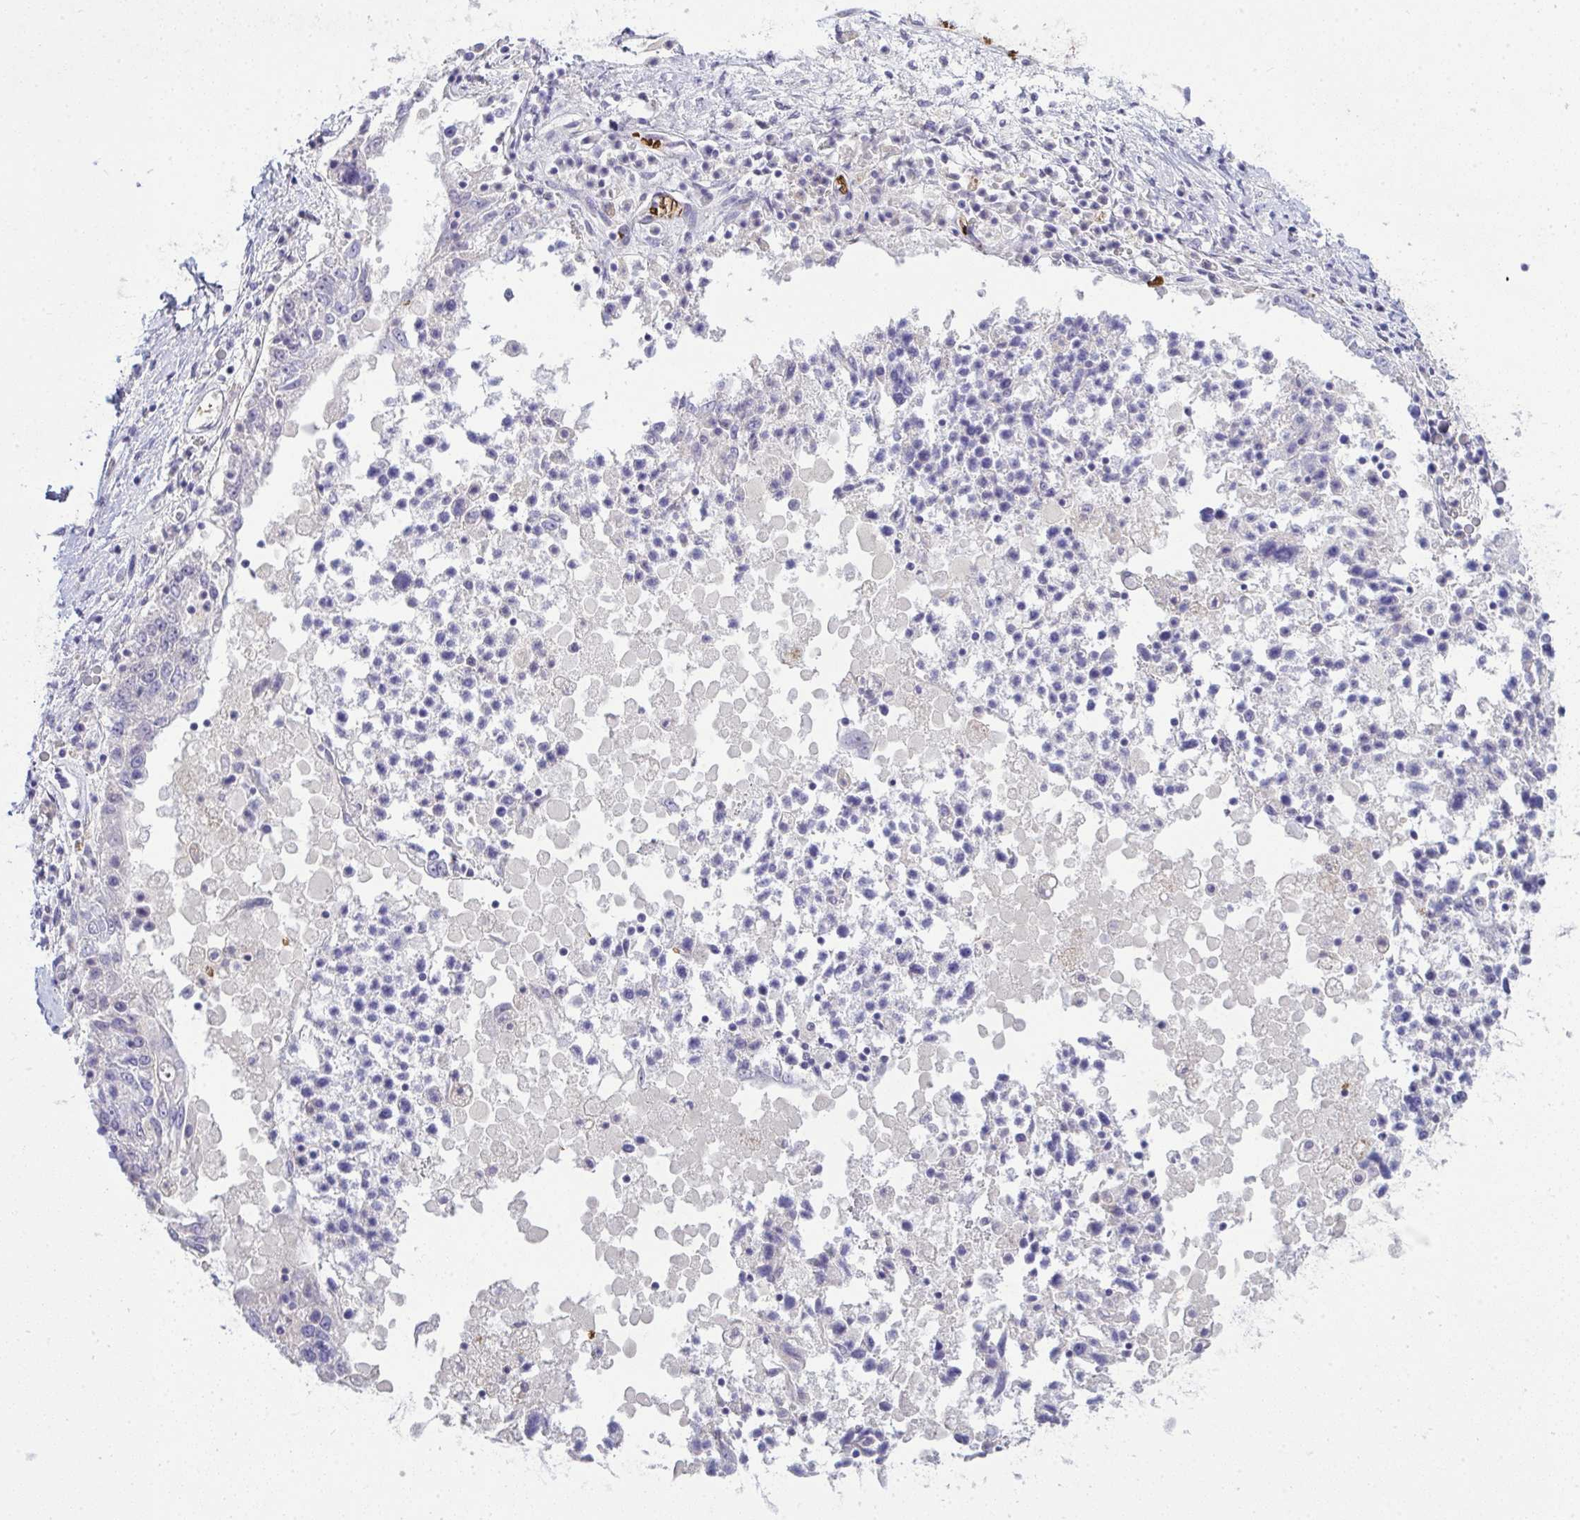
{"staining": {"intensity": "negative", "quantity": "none", "location": "none"}, "tissue": "ovarian cancer", "cell_type": "Tumor cells", "image_type": "cancer", "snomed": [{"axis": "morphology", "description": "Carcinoma, endometroid"}, {"axis": "topography", "description": "Ovary"}], "caption": "Immunohistochemical staining of human ovarian cancer reveals no significant expression in tumor cells. (DAB (3,3'-diaminobenzidine) immunohistochemistry (IHC) visualized using brightfield microscopy, high magnification).", "gene": "SPTB", "patient": {"sex": "female", "age": 62}}